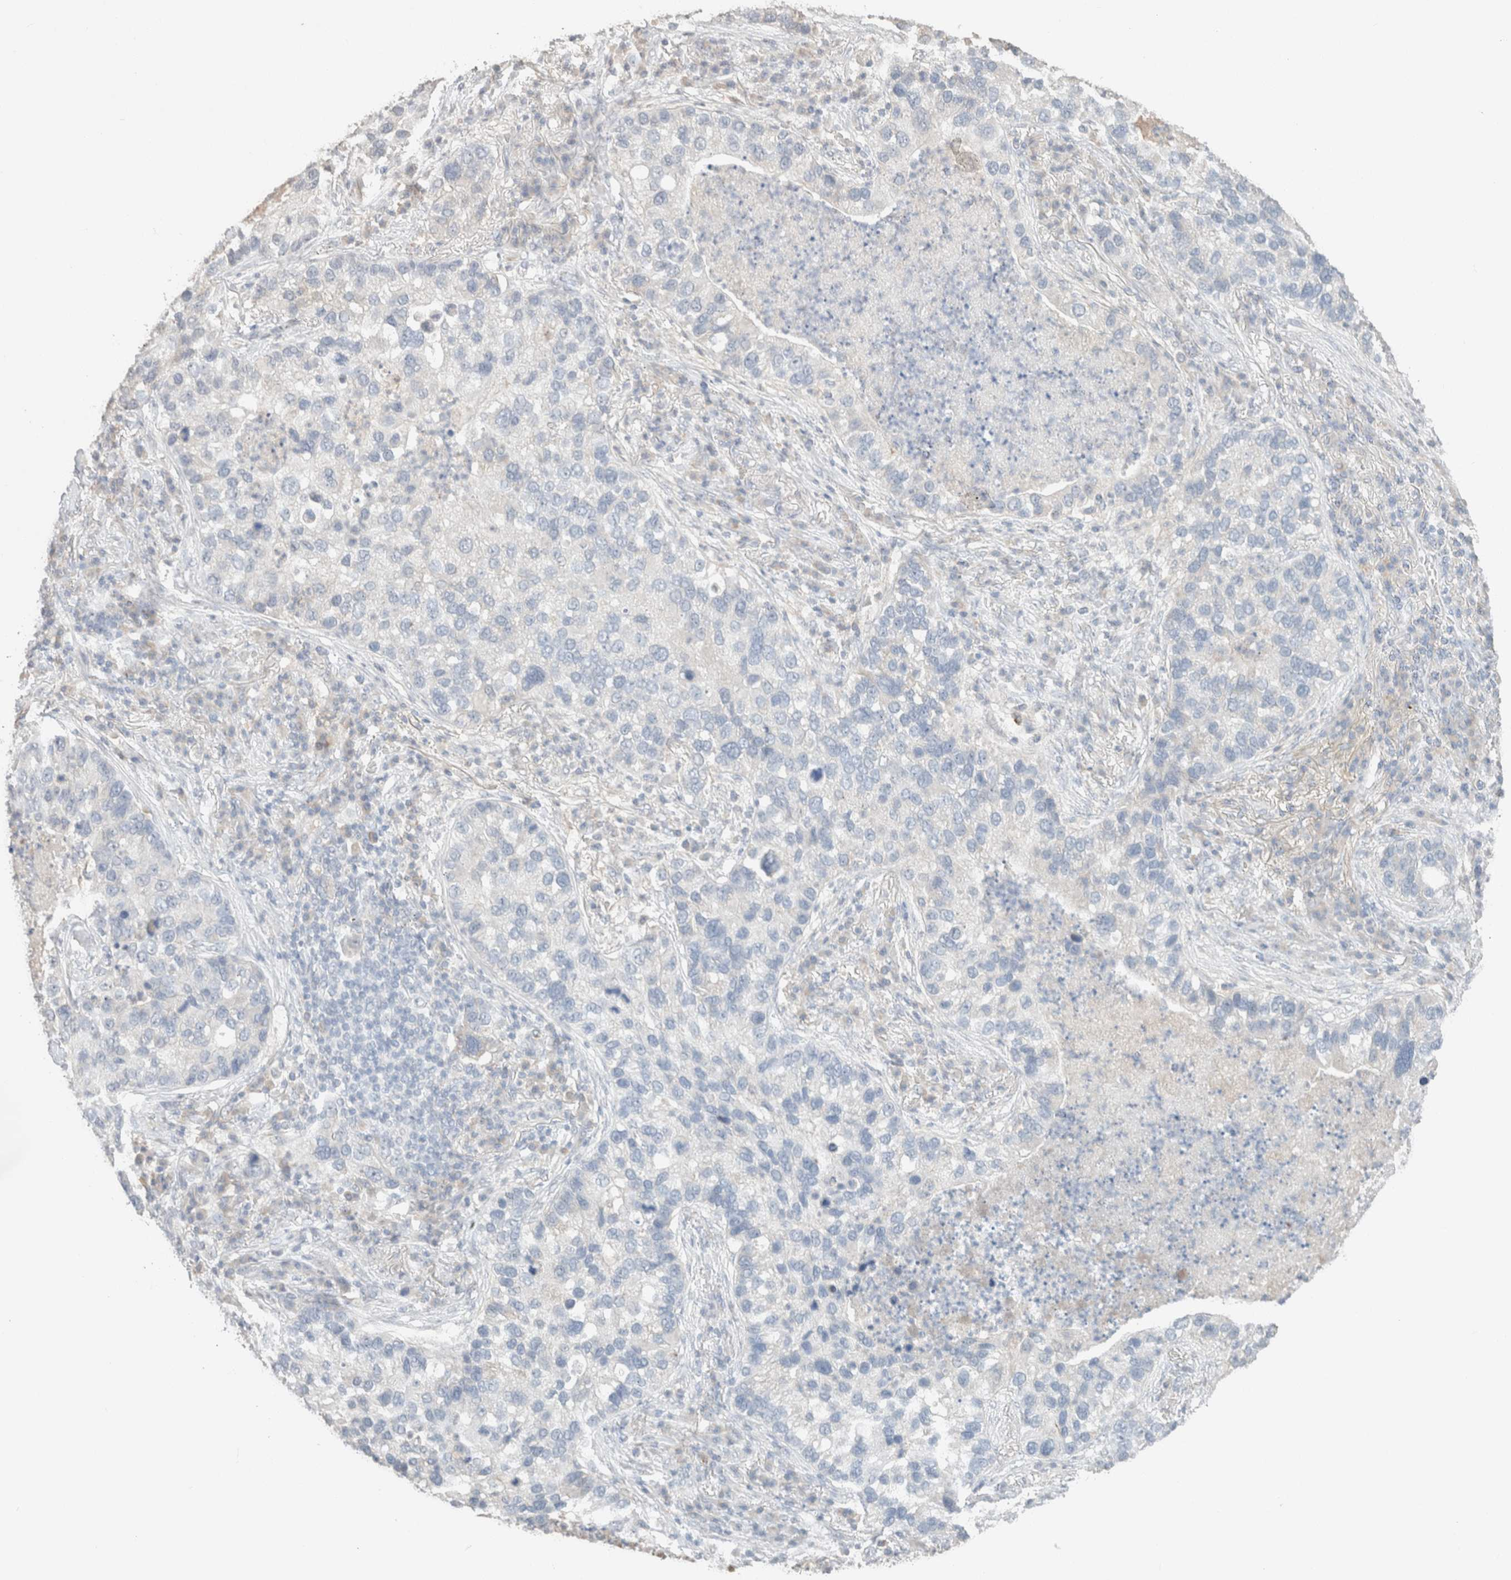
{"staining": {"intensity": "negative", "quantity": "none", "location": "none"}, "tissue": "lung cancer", "cell_type": "Tumor cells", "image_type": "cancer", "snomed": [{"axis": "morphology", "description": "Normal tissue, NOS"}, {"axis": "morphology", "description": "Adenocarcinoma, NOS"}, {"axis": "topography", "description": "Bronchus"}, {"axis": "topography", "description": "Lung"}], "caption": "Lung cancer (adenocarcinoma) was stained to show a protein in brown. There is no significant expression in tumor cells. (DAB IHC with hematoxylin counter stain).", "gene": "CPA1", "patient": {"sex": "male", "age": 54}}